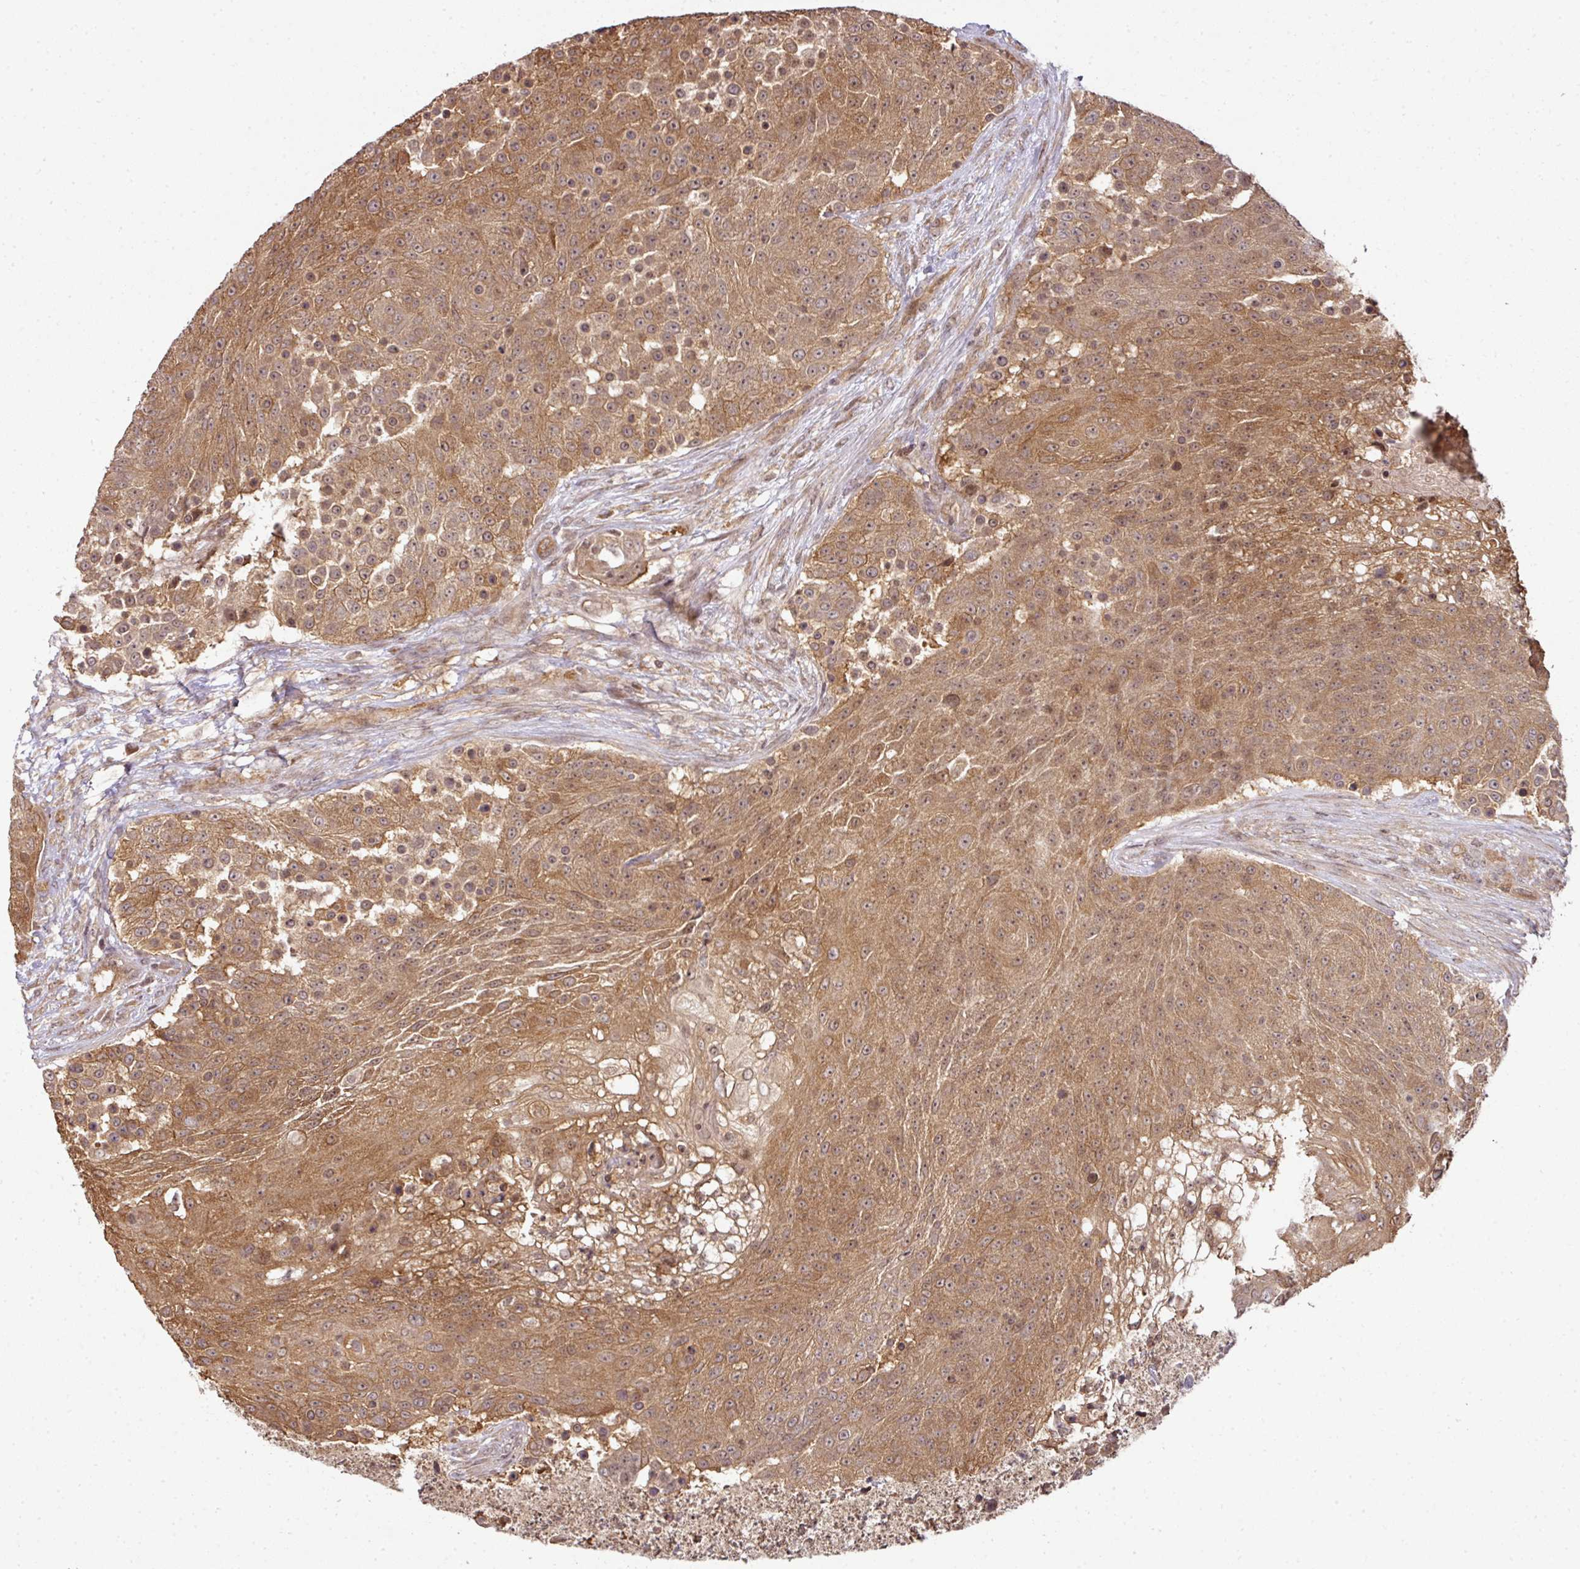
{"staining": {"intensity": "moderate", "quantity": ">75%", "location": "cytoplasmic/membranous"}, "tissue": "urothelial cancer", "cell_type": "Tumor cells", "image_type": "cancer", "snomed": [{"axis": "morphology", "description": "Urothelial carcinoma, High grade"}, {"axis": "topography", "description": "Urinary bladder"}], "caption": "High-grade urothelial carcinoma stained for a protein (brown) shows moderate cytoplasmic/membranous positive staining in about >75% of tumor cells.", "gene": "ANKRD18A", "patient": {"sex": "female", "age": 63}}